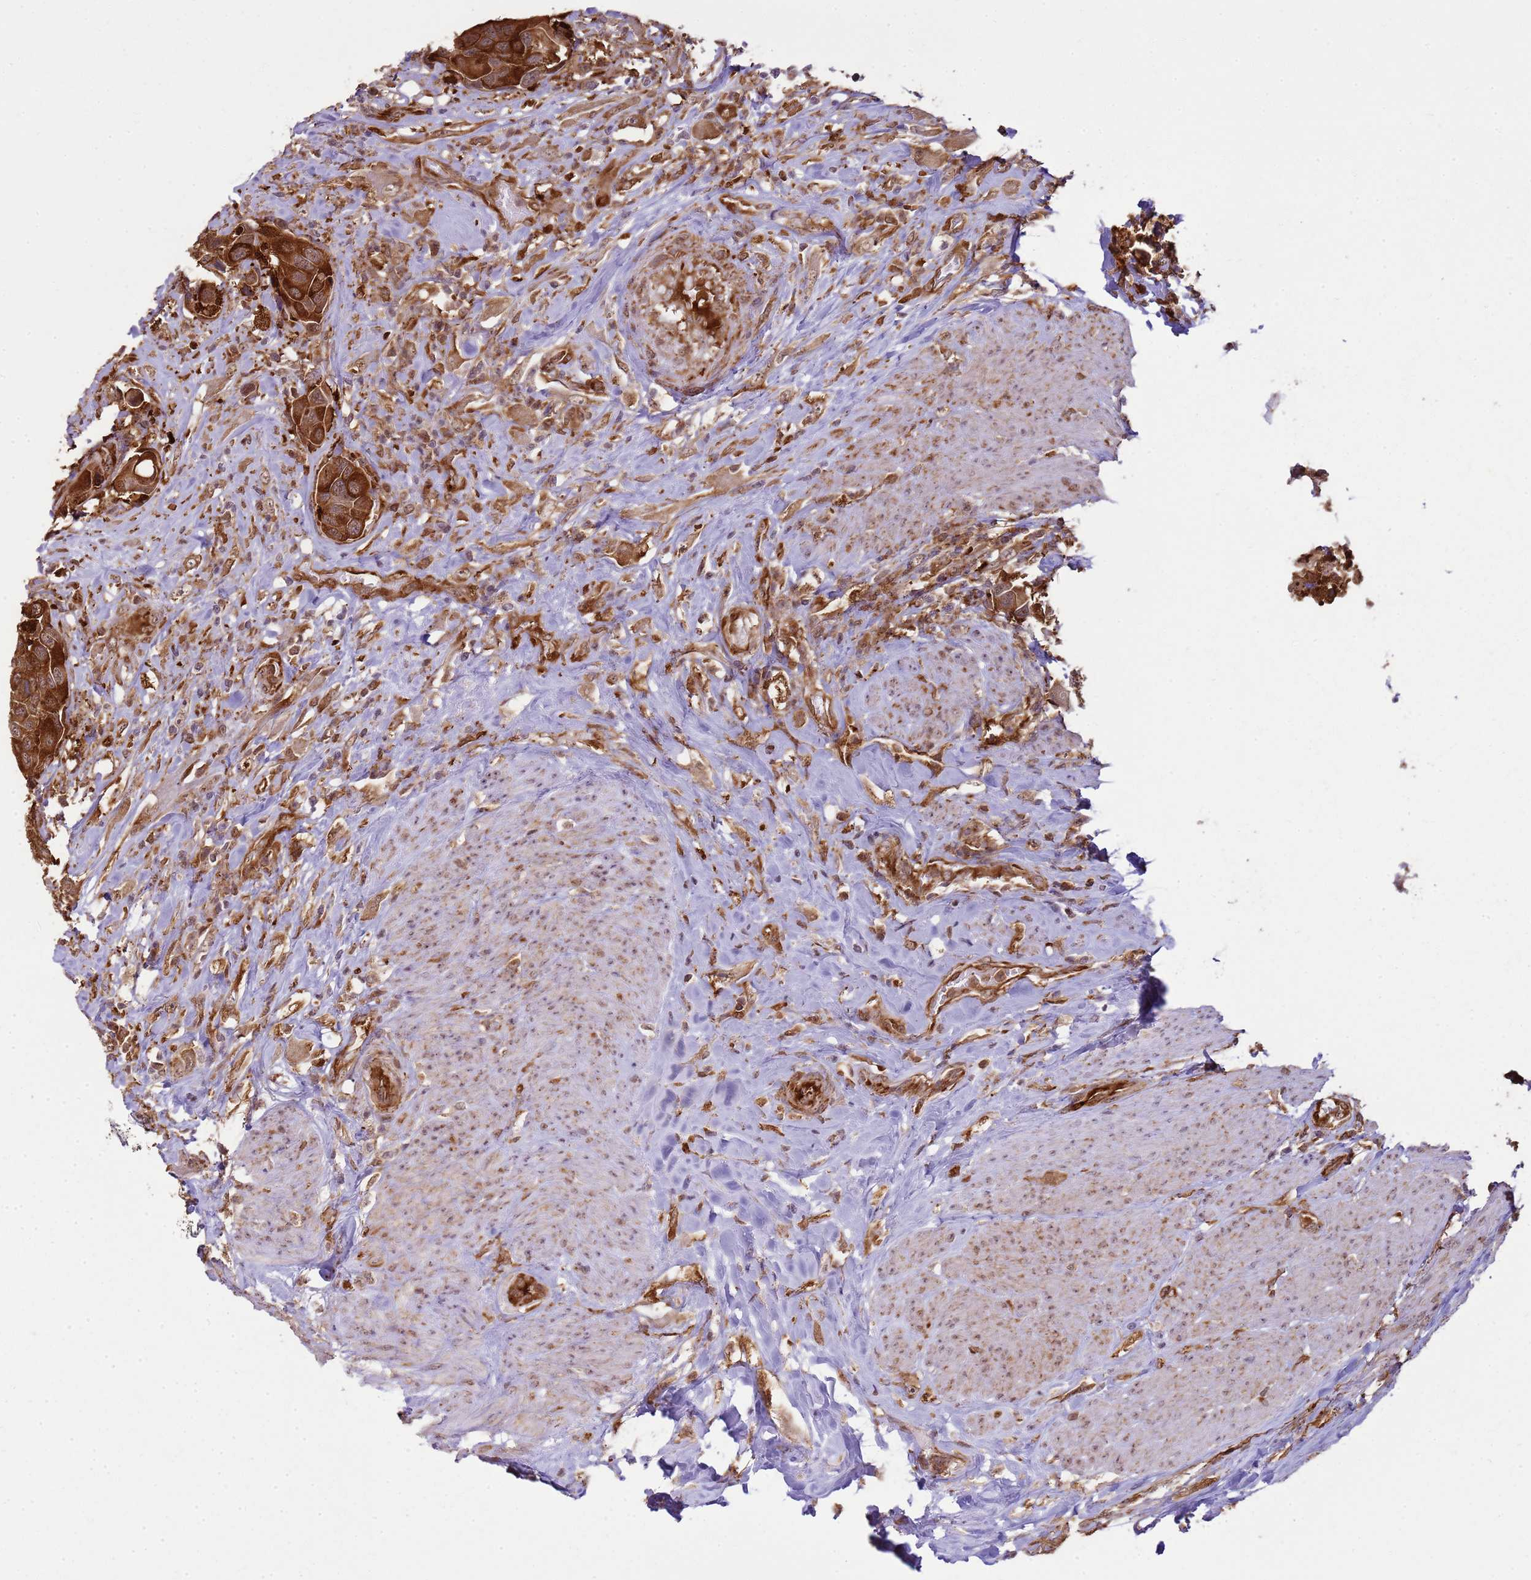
{"staining": {"intensity": "strong", "quantity": ">75%", "location": "cytoplasmic/membranous"}, "tissue": "urothelial cancer", "cell_type": "Tumor cells", "image_type": "cancer", "snomed": [{"axis": "morphology", "description": "Urothelial carcinoma, High grade"}, {"axis": "topography", "description": "Urinary bladder"}], "caption": "A brown stain highlights strong cytoplasmic/membranous staining of a protein in human urothelial carcinoma (high-grade) tumor cells. (Brightfield microscopy of DAB IHC at high magnification).", "gene": "GABRE", "patient": {"sex": "male", "age": 74}}